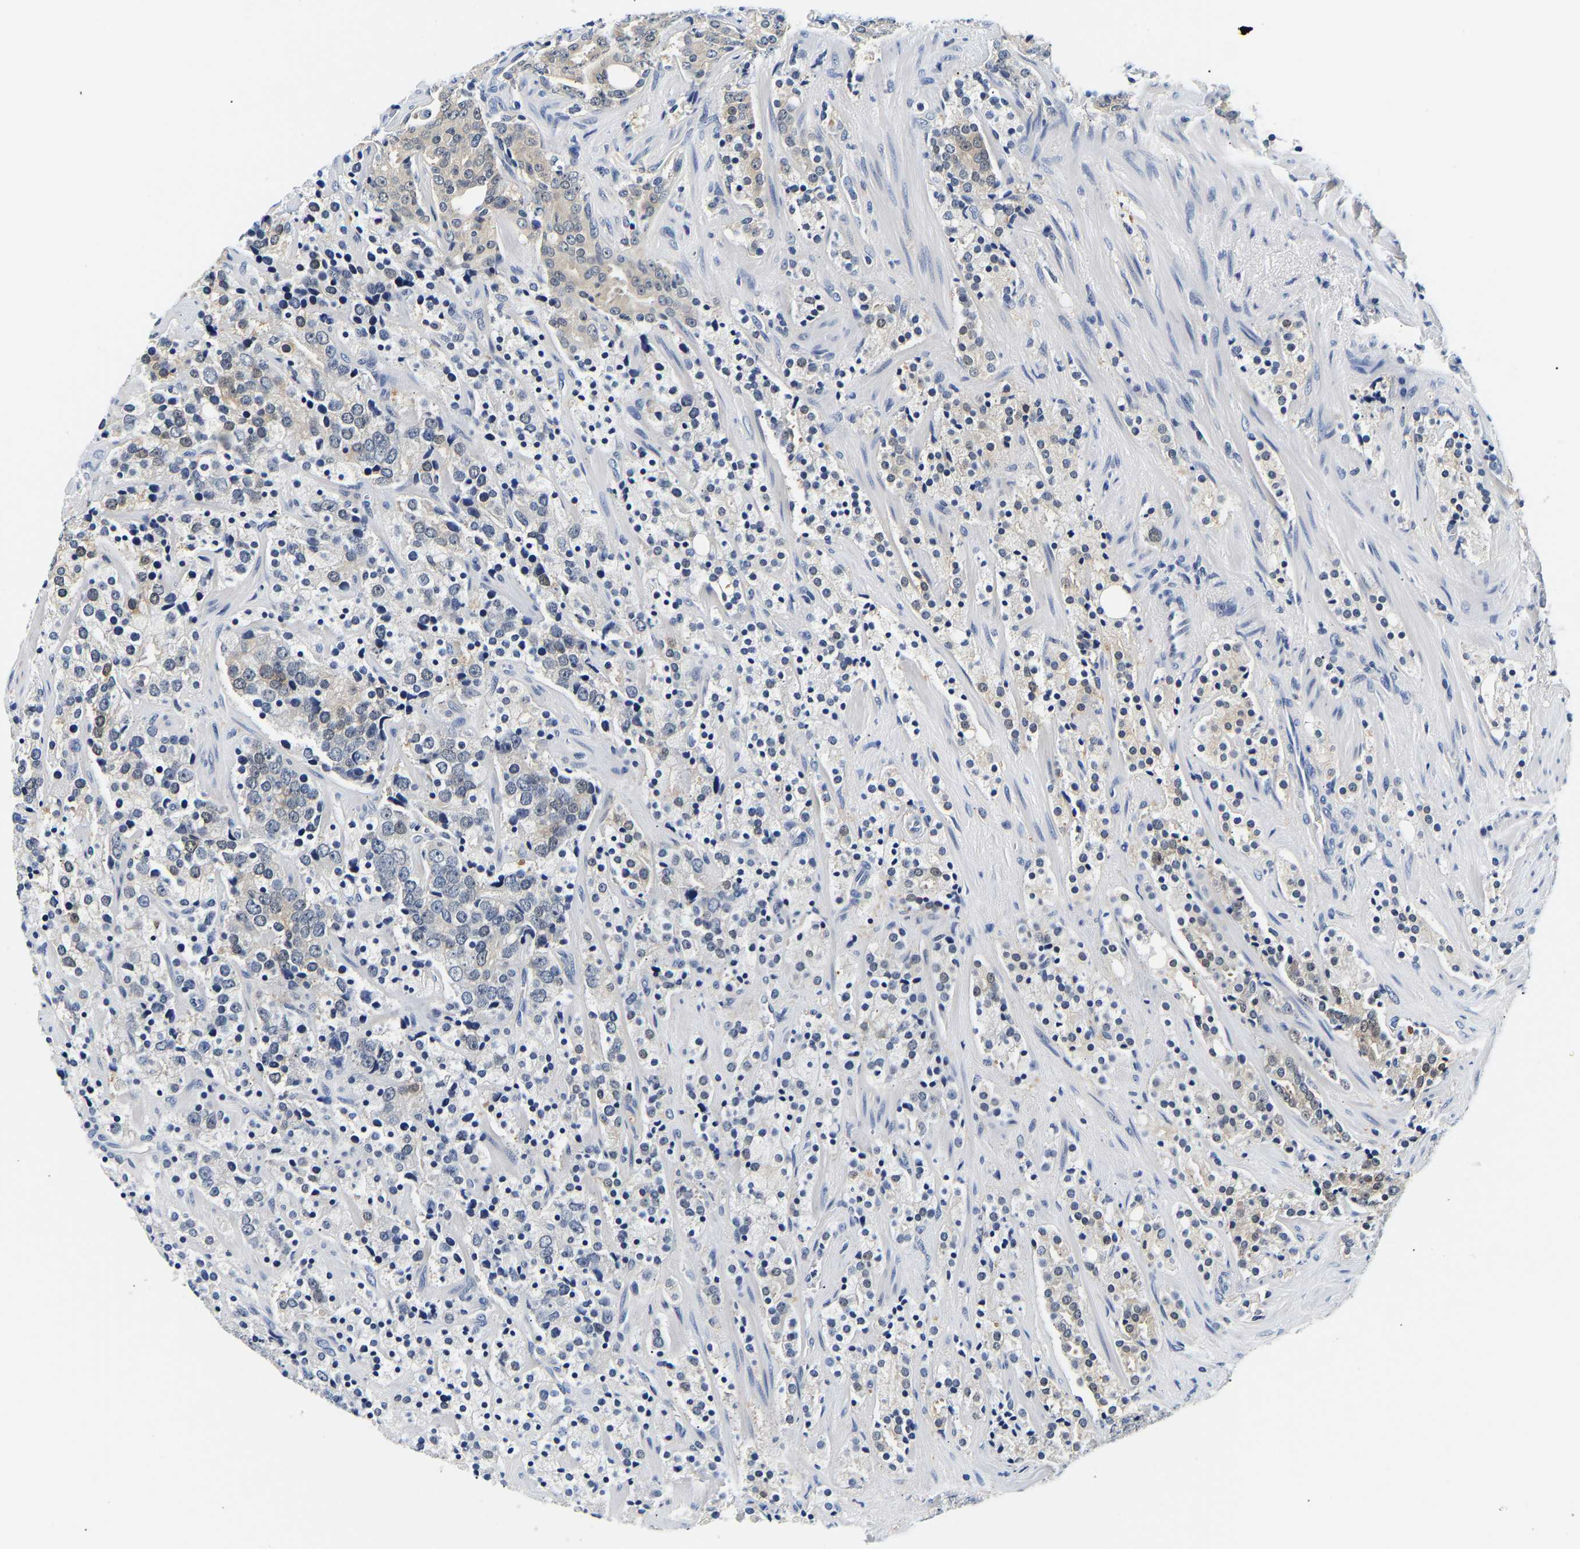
{"staining": {"intensity": "weak", "quantity": "<25%", "location": "cytoplasmic/membranous"}, "tissue": "prostate cancer", "cell_type": "Tumor cells", "image_type": "cancer", "snomed": [{"axis": "morphology", "description": "Adenocarcinoma, High grade"}, {"axis": "topography", "description": "Prostate"}], "caption": "A photomicrograph of human prostate high-grade adenocarcinoma is negative for staining in tumor cells.", "gene": "UCHL3", "patient": {"sex": "male", "age": 71}}